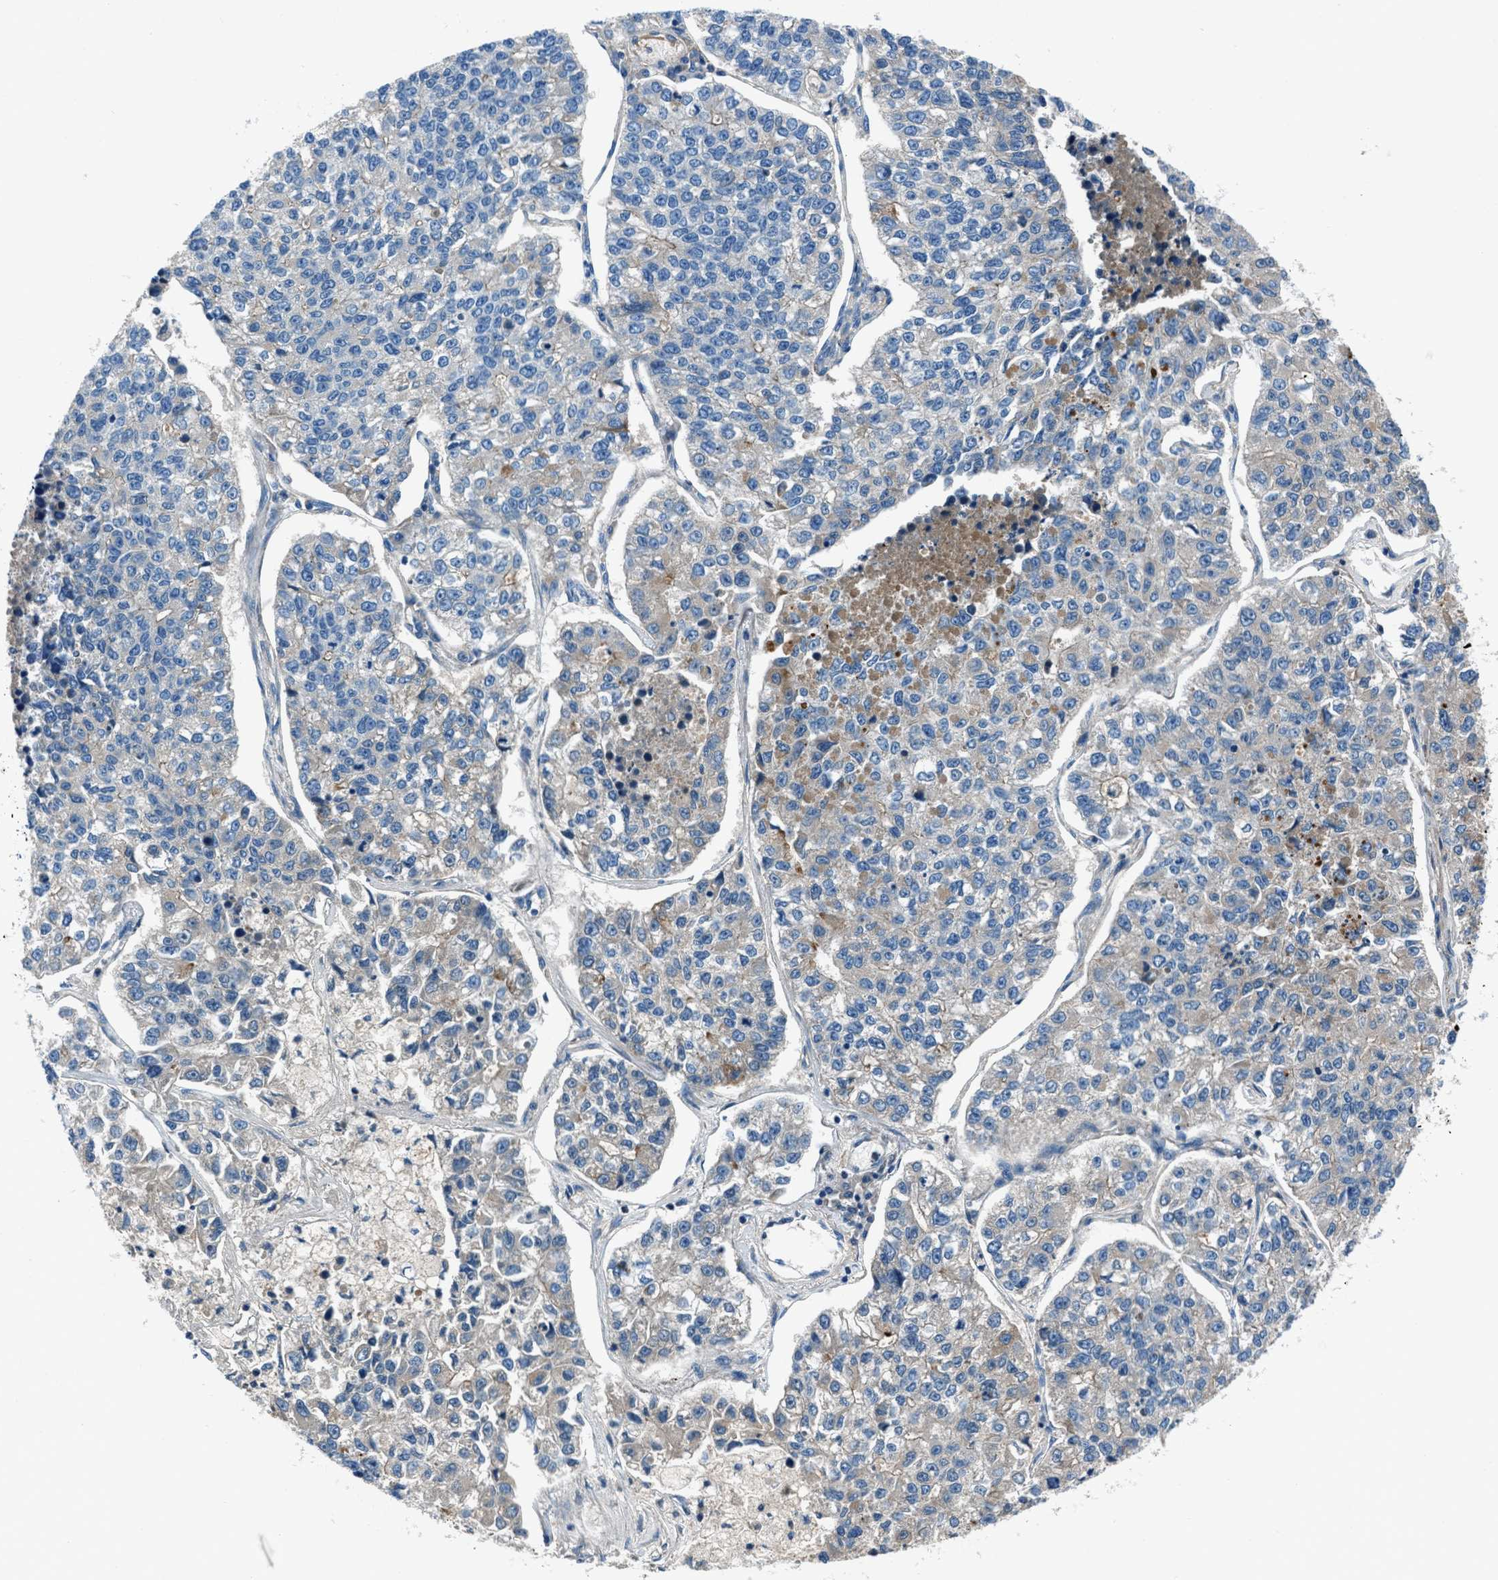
{"staining": {"intensity": "weak", "quantity": "<25%", "location": "cytoplasmic/membranous"}, "tissue": "lung cancer", "cell_type": "Tumor cells", "image_type": "cancer", "snomed": [{"axis": "morphology", "description": "Adenocarcinoma, NOS"}, {"axis": "topography", "description": "Lung"}], "caption": "There is no significant expression in tumor cells of lung cancer.", "gene": "SLC38A6", "patient": {"sex": "male", "age": 49}}